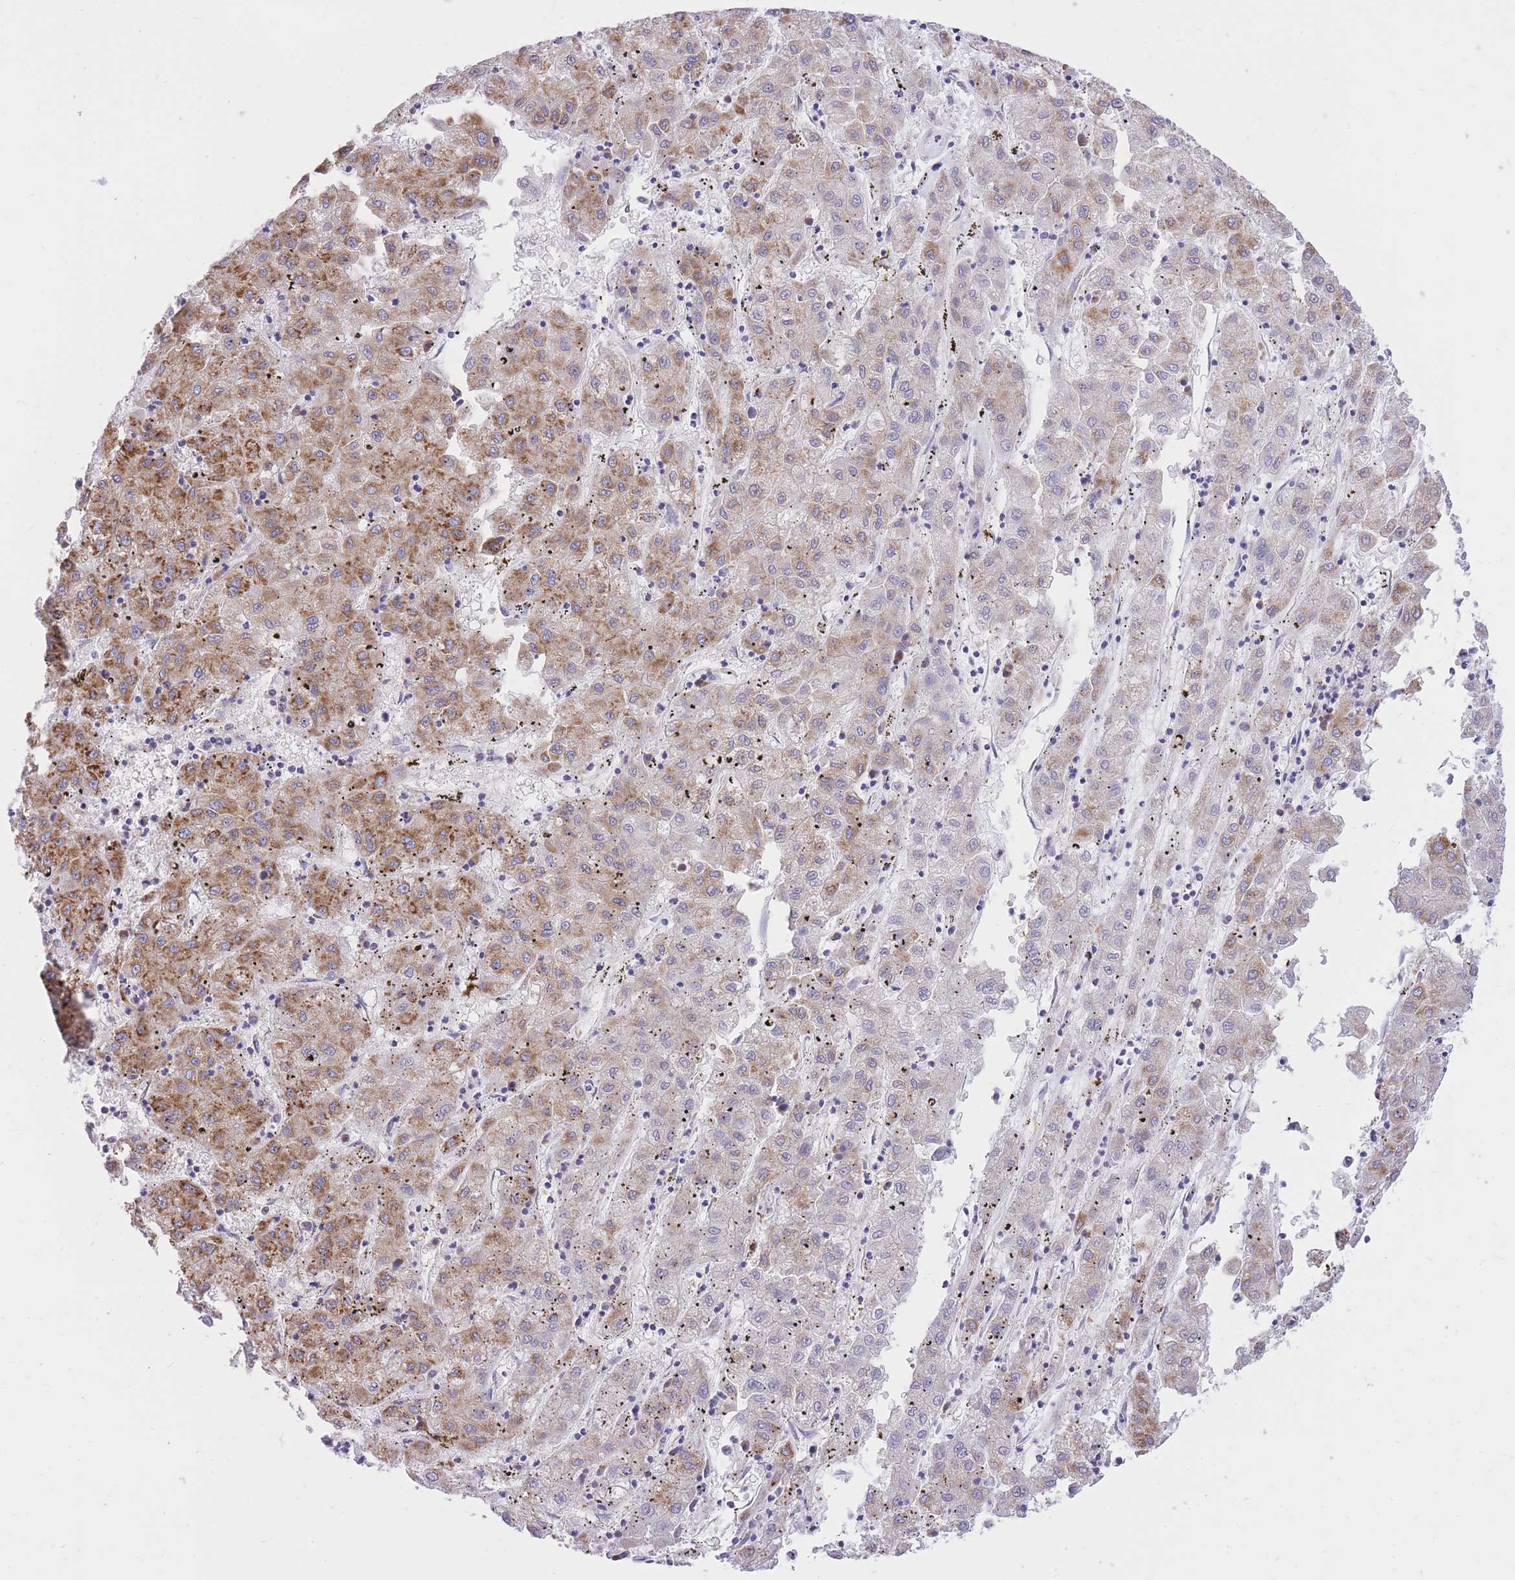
{"staining": {"intensity": "moderate", "quantity": ">75%", "location": "cytoplasmic/membranous"}, "tissue": "liver cancer", "cell_type": "Tumor cells", "image_type": "cancer", "snomed": [{"axis": "morphology", "description": "Carcinoma, Hepatocellular, NOS"}, {"axis": "topography", "description": "Liver"}], "caption": "Approximately >75% of tumor cells in human liver cancer demonstrate moderate cytoplasmic/membranous protein staining as visualized by brown immunohistochemical staining.", "gene": "GBP7", "patient": {"sex": "male", "age": 72}}